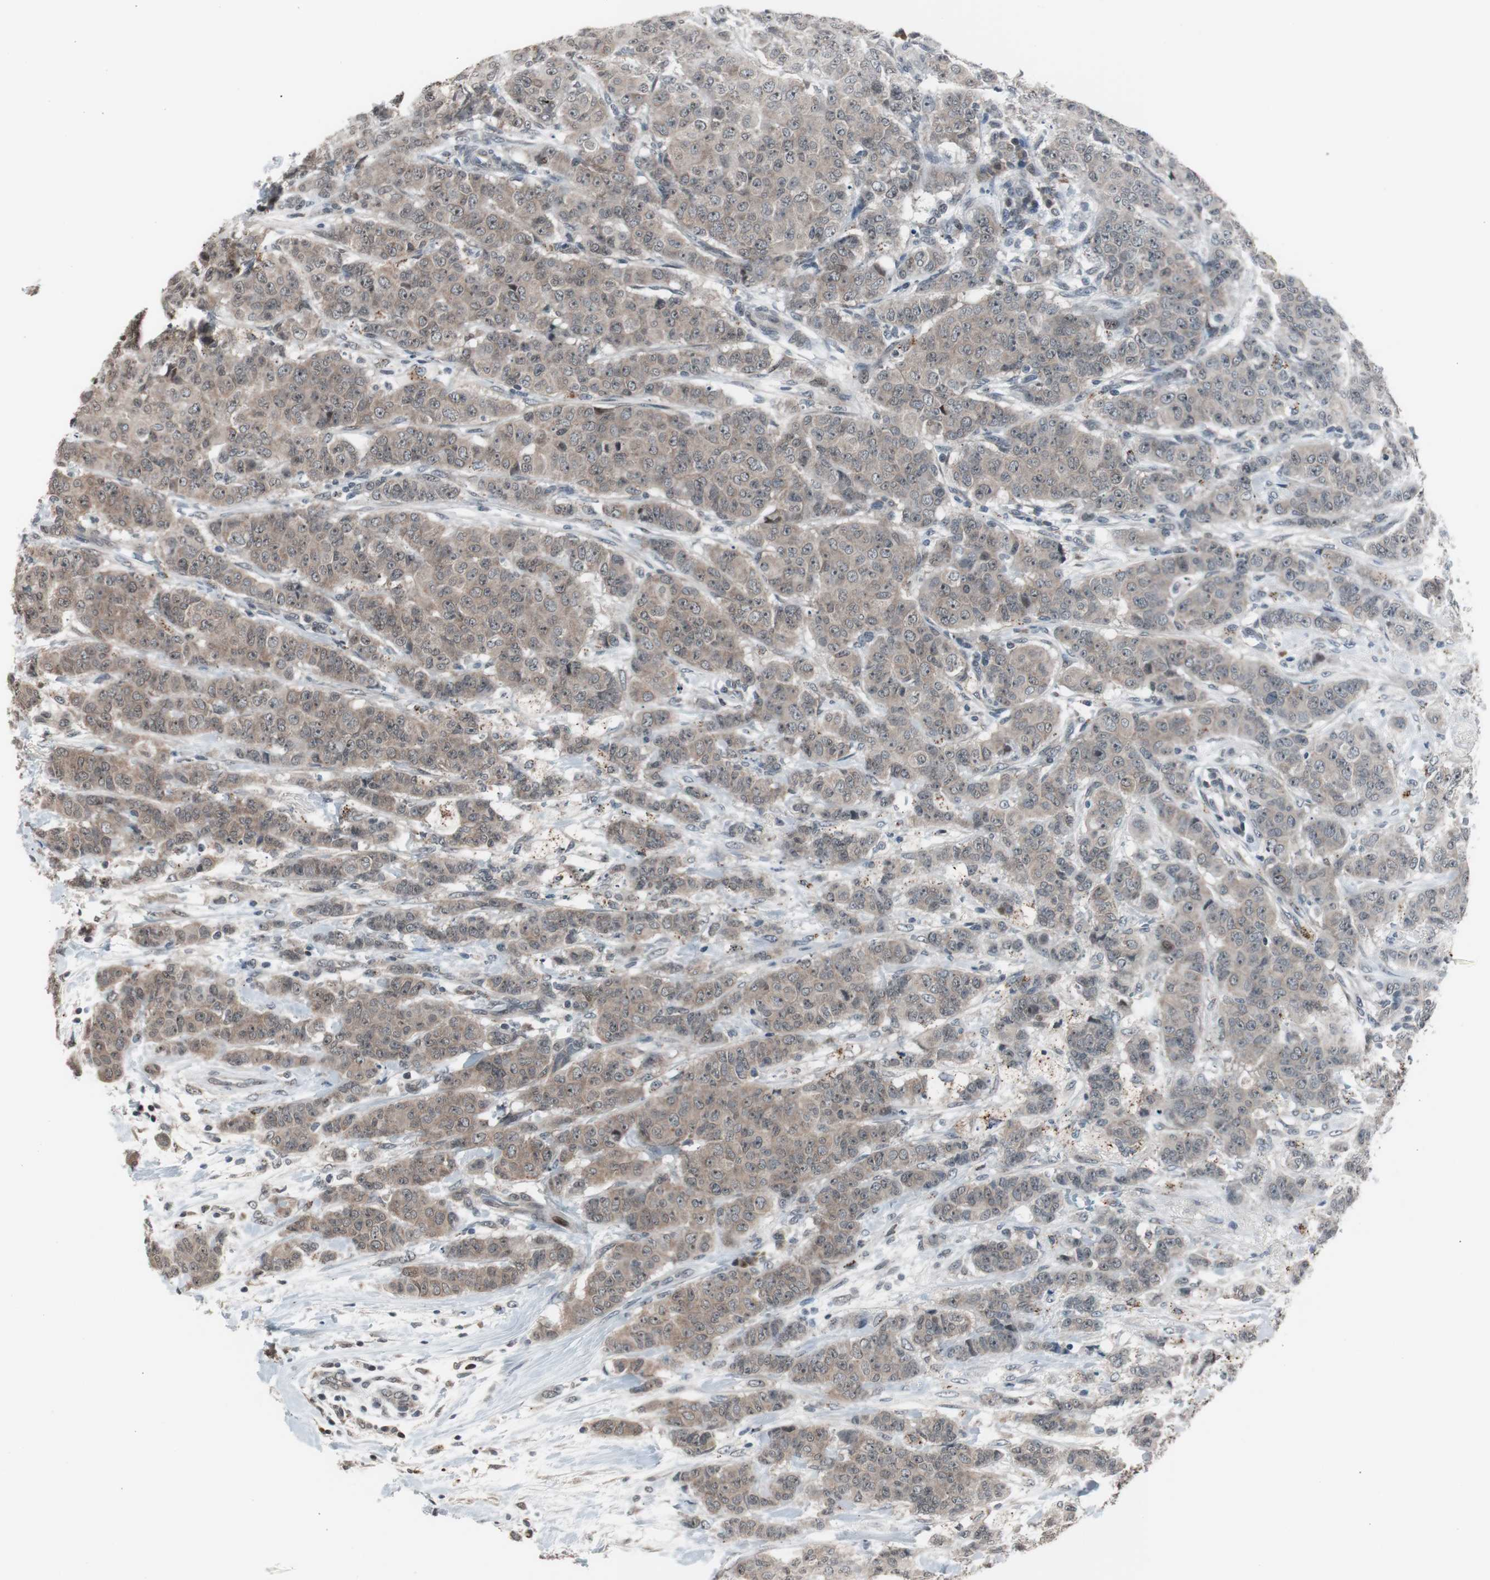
{"staining": {"intensity": "weak", "quantity": ">75%", "location": "cytoplasmic/membranous"}, "tissue": "breast cancer", "cell_type": "Tumor cells", "image_type": "cancer", "snomed": [{"axis": "morphology", "description": "Duct carcinoma"}, {"axis": "topography", "description": "Breast"}], "caption": "Breast intraductal carcinoma stained for a protein (brown) displays weak cytoplasmic/membranous positive positivity in about >75% of tumor cells.", "gene": "BOLA1", "patient": {"sex": "female", "age": 40}}